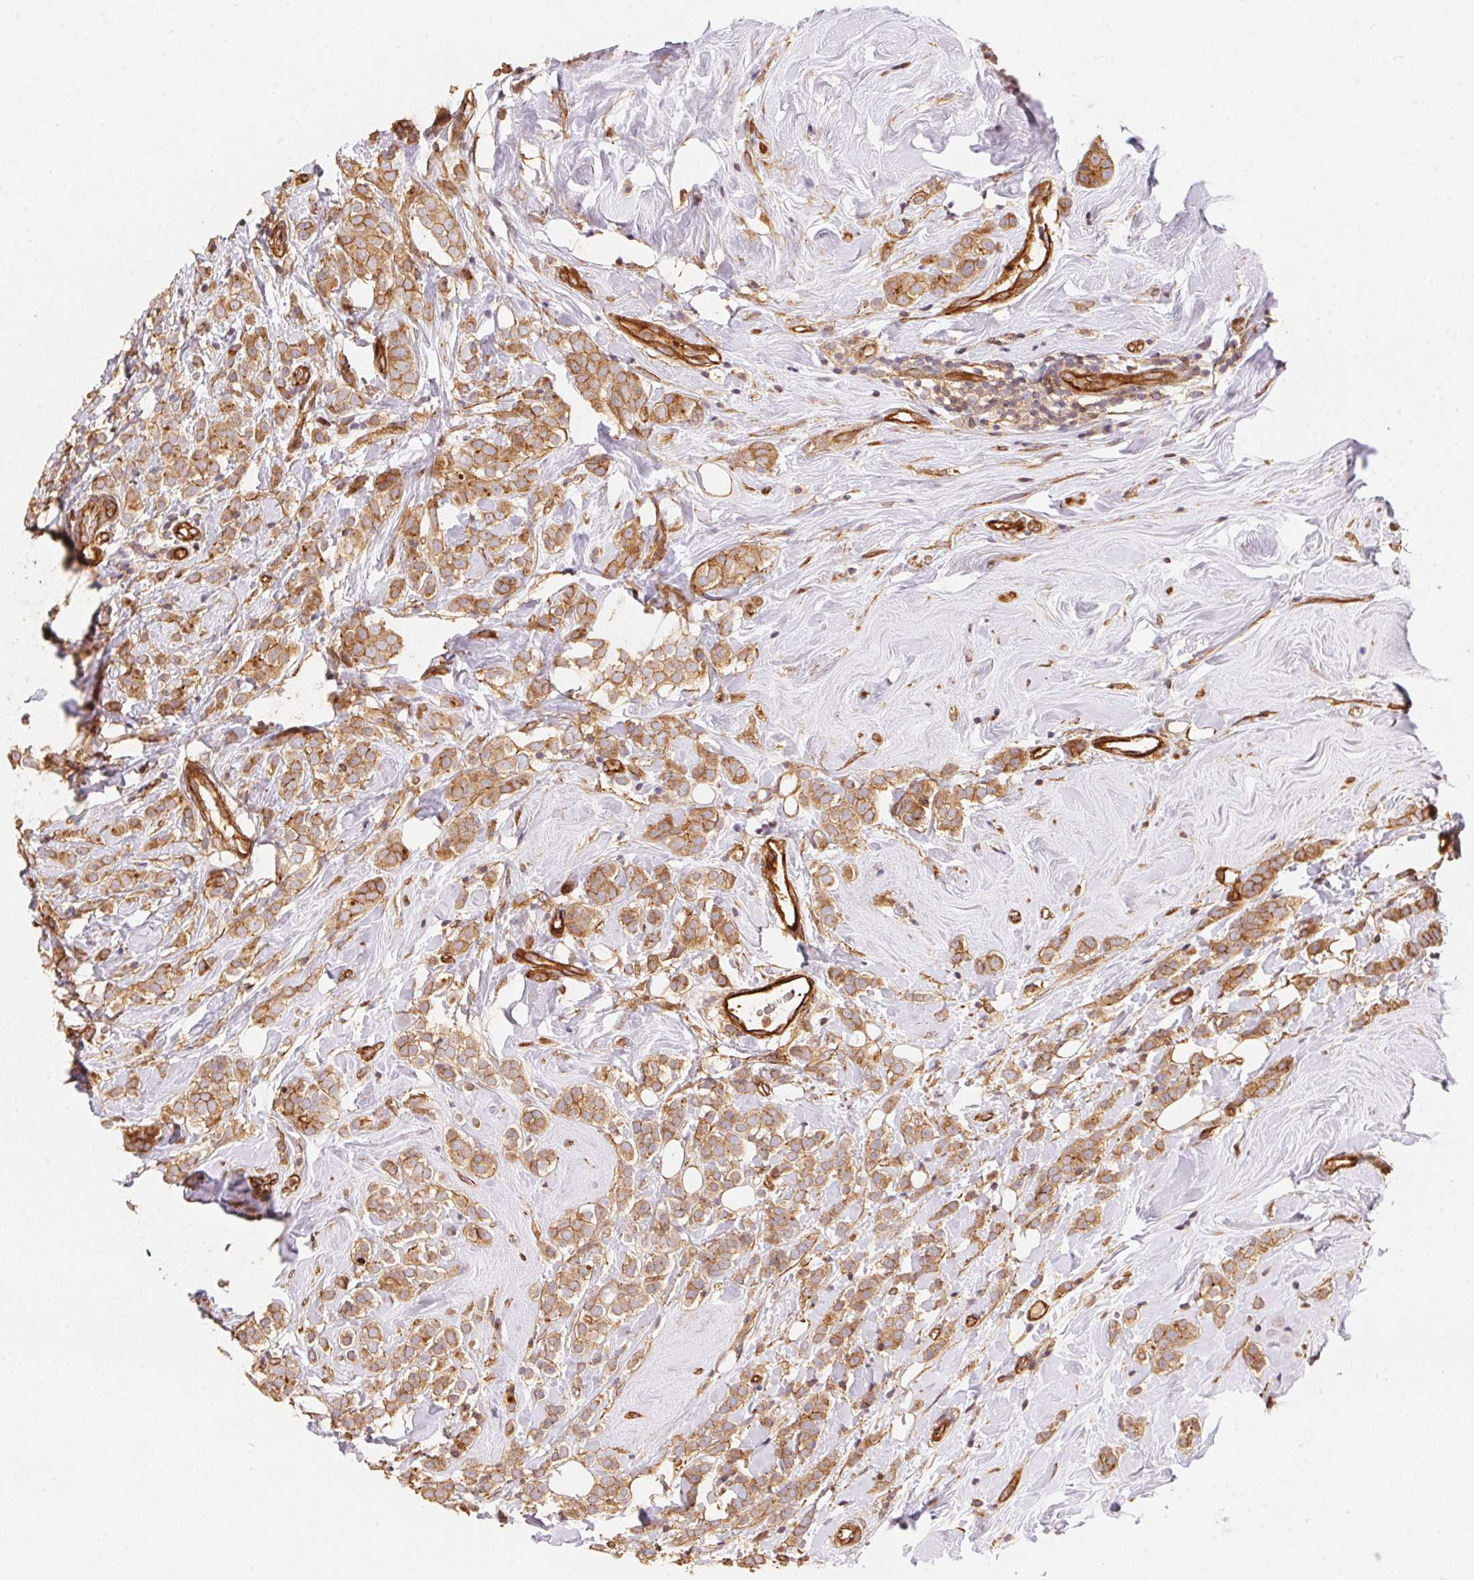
{"staining": {"intensity": "moderate", "quantity": ">75%", "location": "cytoplasmic/membranous"}, "tissue": "breast cancer", "cell_type": "Tumor cells", "image_type": "cancer", "snomed": [{"axis": "morphology", "description": "Lobular carcinoma"}, {"axis": "topography", "description": "Breast"}], "caption": "There is medium levels of moderate cytoplasmic/membranous expression in tumor cells of breast cancer, as demonstrated by immunohistochemical staining (brown color).", "gene": "FRAS1", "patient": {"sex": "female", "age": 49}}